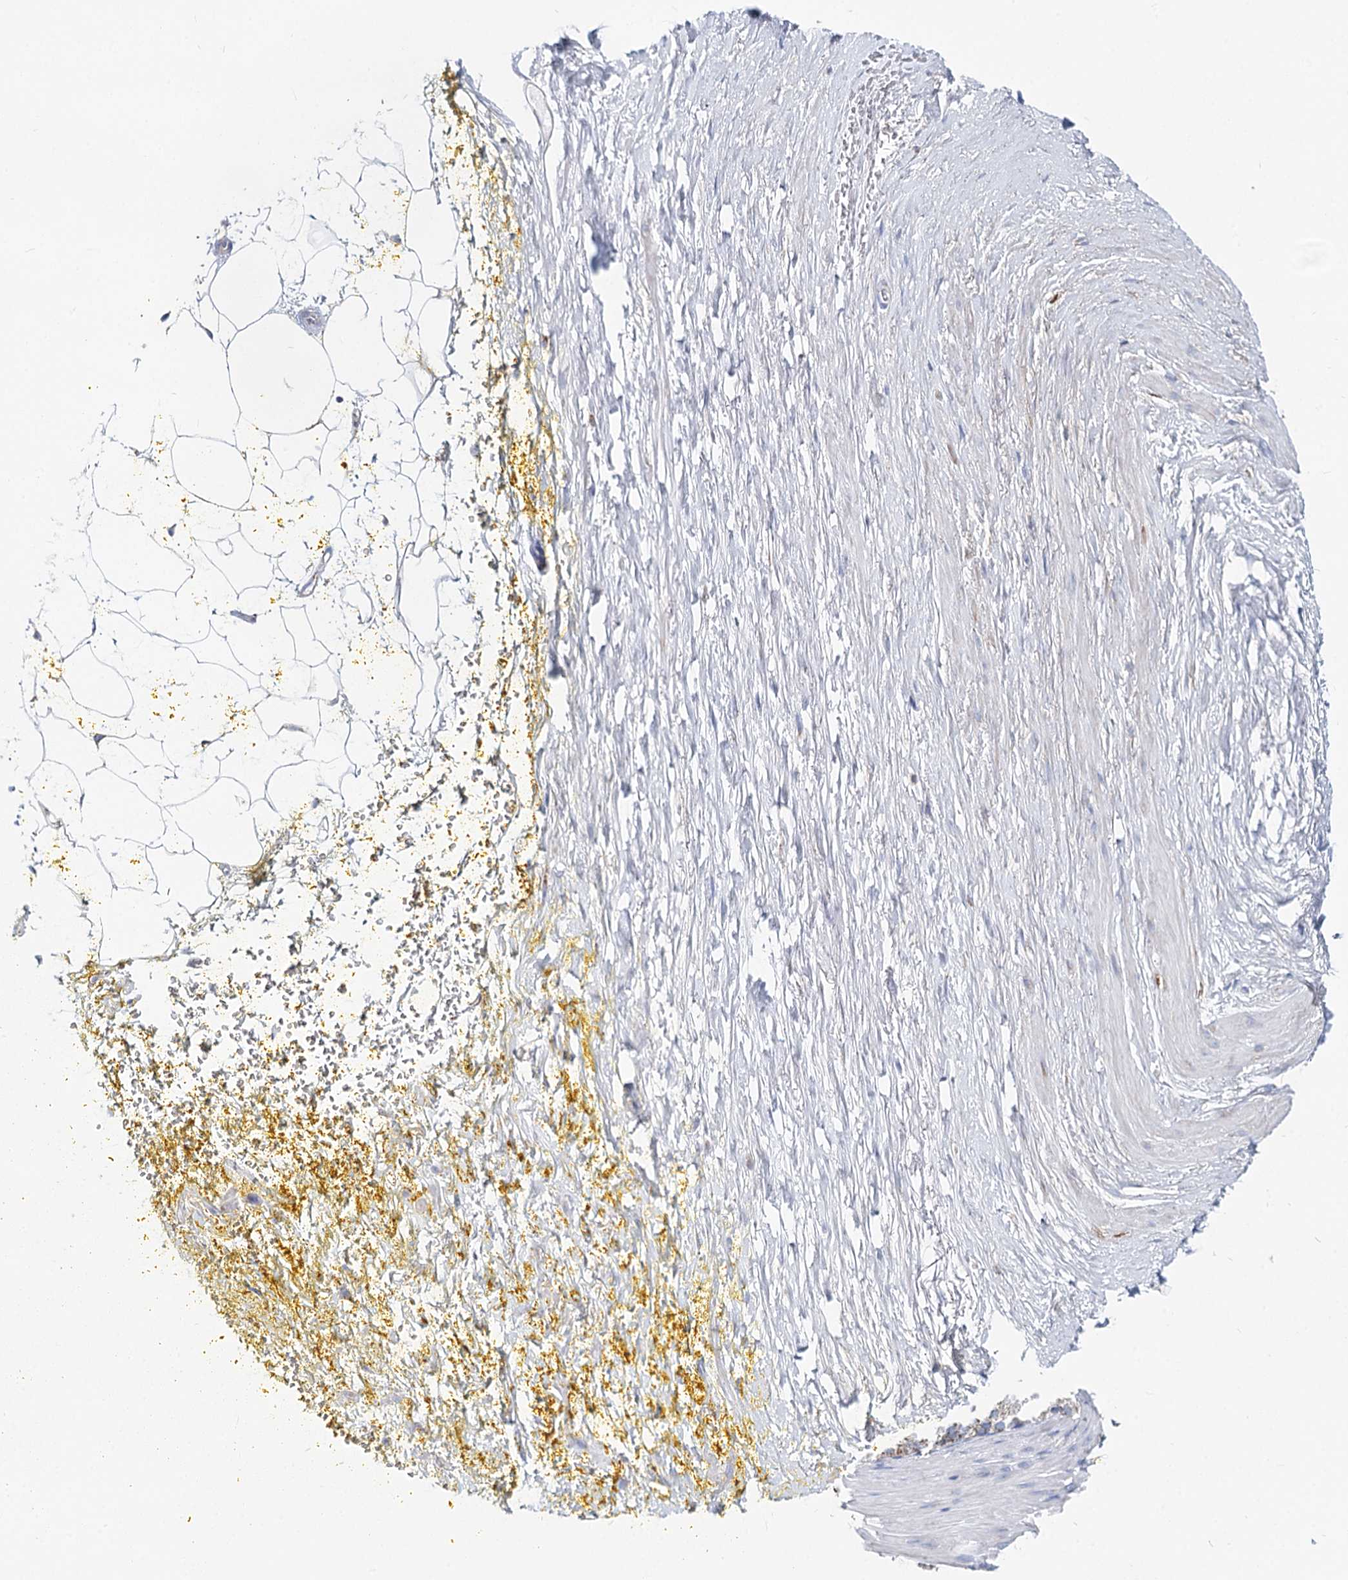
{"staining": {"intensity": "negative", "quantity": "none", "location": "none"}, "tissue": "adipose tissue", "cell_type": "Adipocytes", "image_type": "normal", "snomed": [{"axis": "morphology", "description": "Normal tissue, NOS"}, {"axis": "morphology", "description": "Adenocarcinoma, Low grade"}, {"axis": "topography", "description": "Prostate"}, {"axis": "topography", "description": "Peripheral nerve tissue"}], "caption": "DAB (3,3'-diaminobenzidine) immunohistochemical staining of unremarkable human adipose tissue demonstrates no significant staining in adipocytes. (Immunohistochemistry, brightfield microscopy, high magnification).", "gene": "MCCC2", "patient": {"sex": "male", "age": 63}}